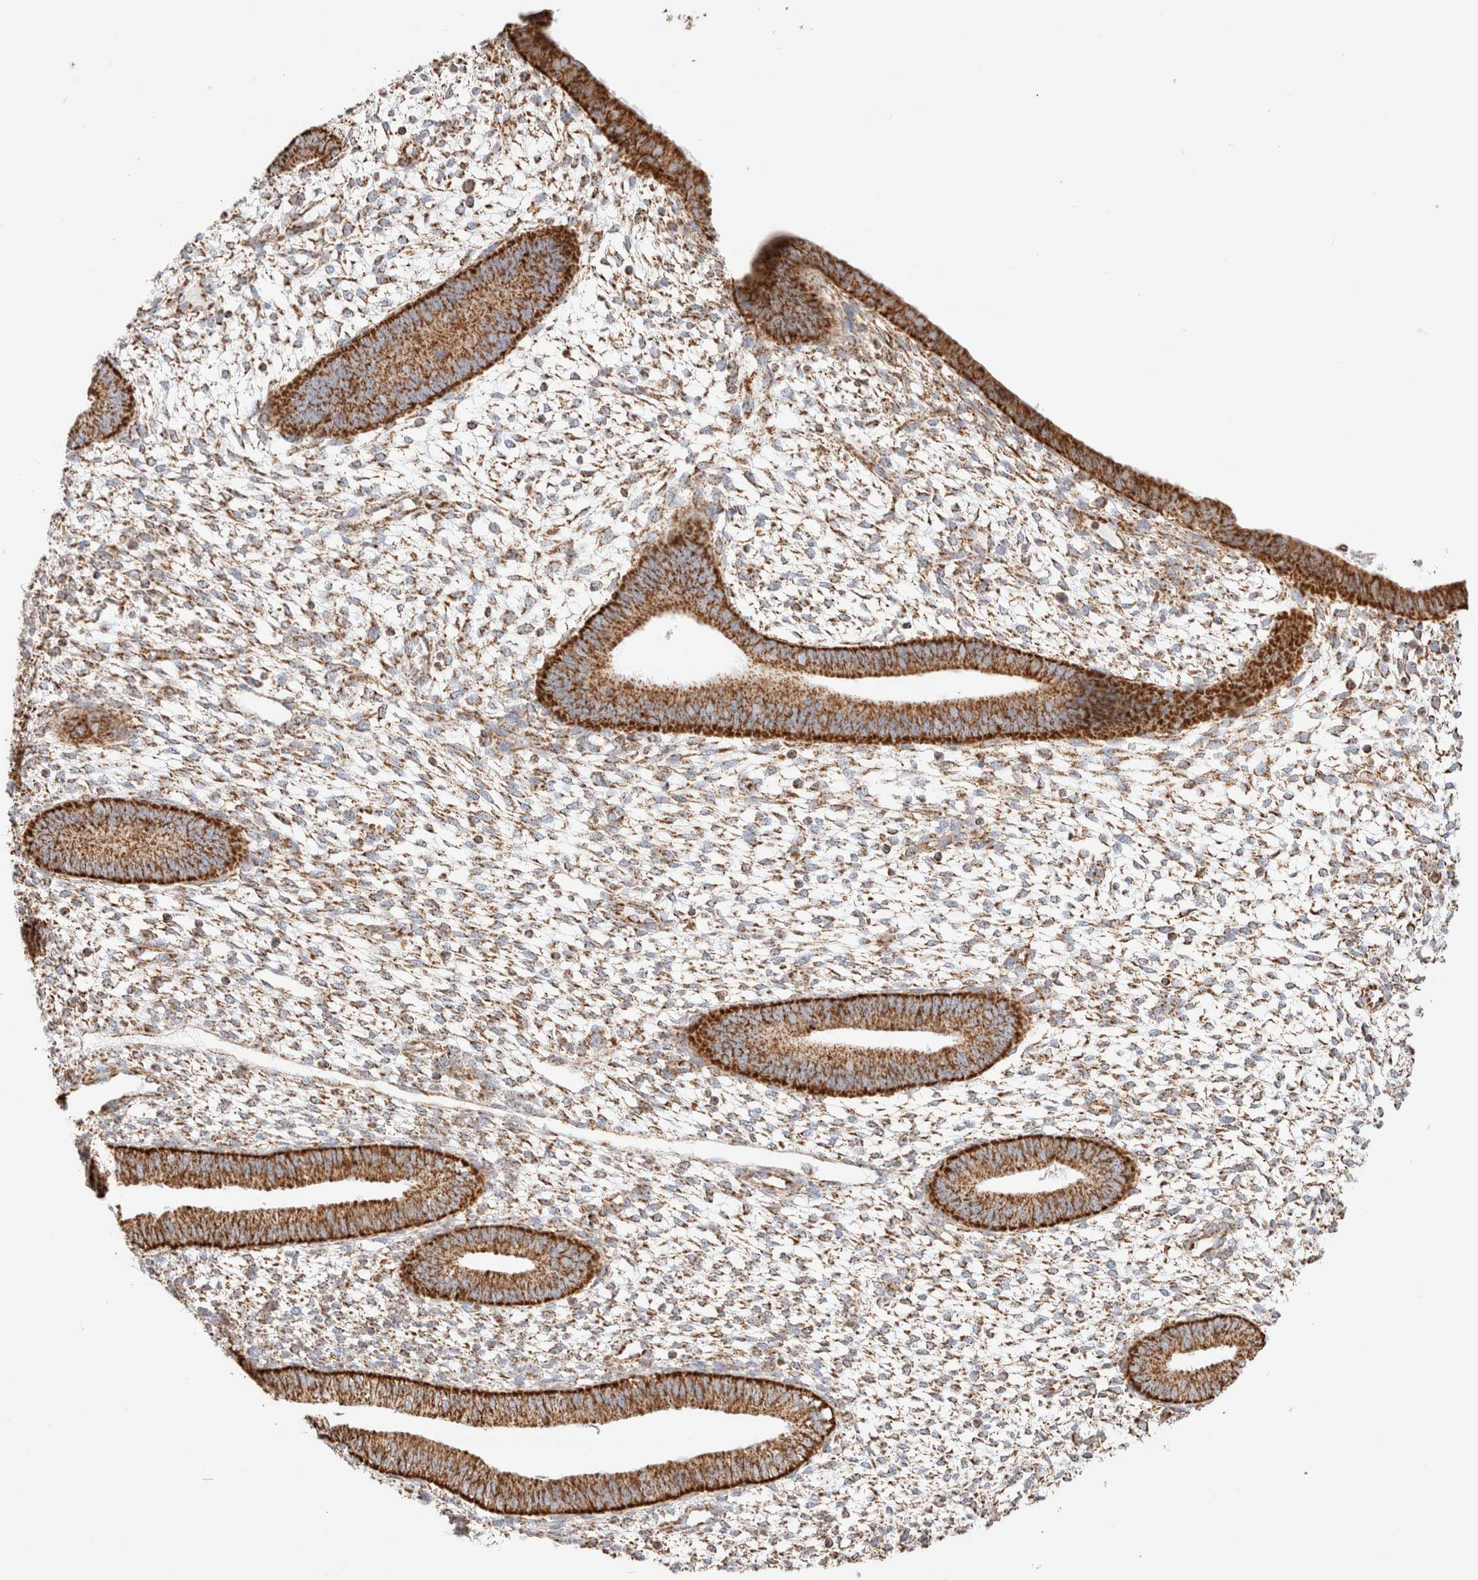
{"staining": {"intensity": "weak", "quantity": ">75%", "location": "cytoplasmic/membranous"}, "tissue": "endometrium", "cell_type": "Cells in endometrial stroma", "image_type": "normal", "snomed": [{"axis": "morphology", "description": "Normal tissue, NOS"}, {"axis": "topography", "description": "Endometrium"}], "caption": "Immunohistochemistry photomicrograph of normal endometrium: endometrium stained using immunohistochemistry demonstrates low levels of weak protein expression localized specifically in the cytoplasmic/membranous of cells in endometrial stroma, appearing as a cytoplasmic/membranous brown color.", "gene": "PHB2", "patient": {"sex": "female", "age": 46}}